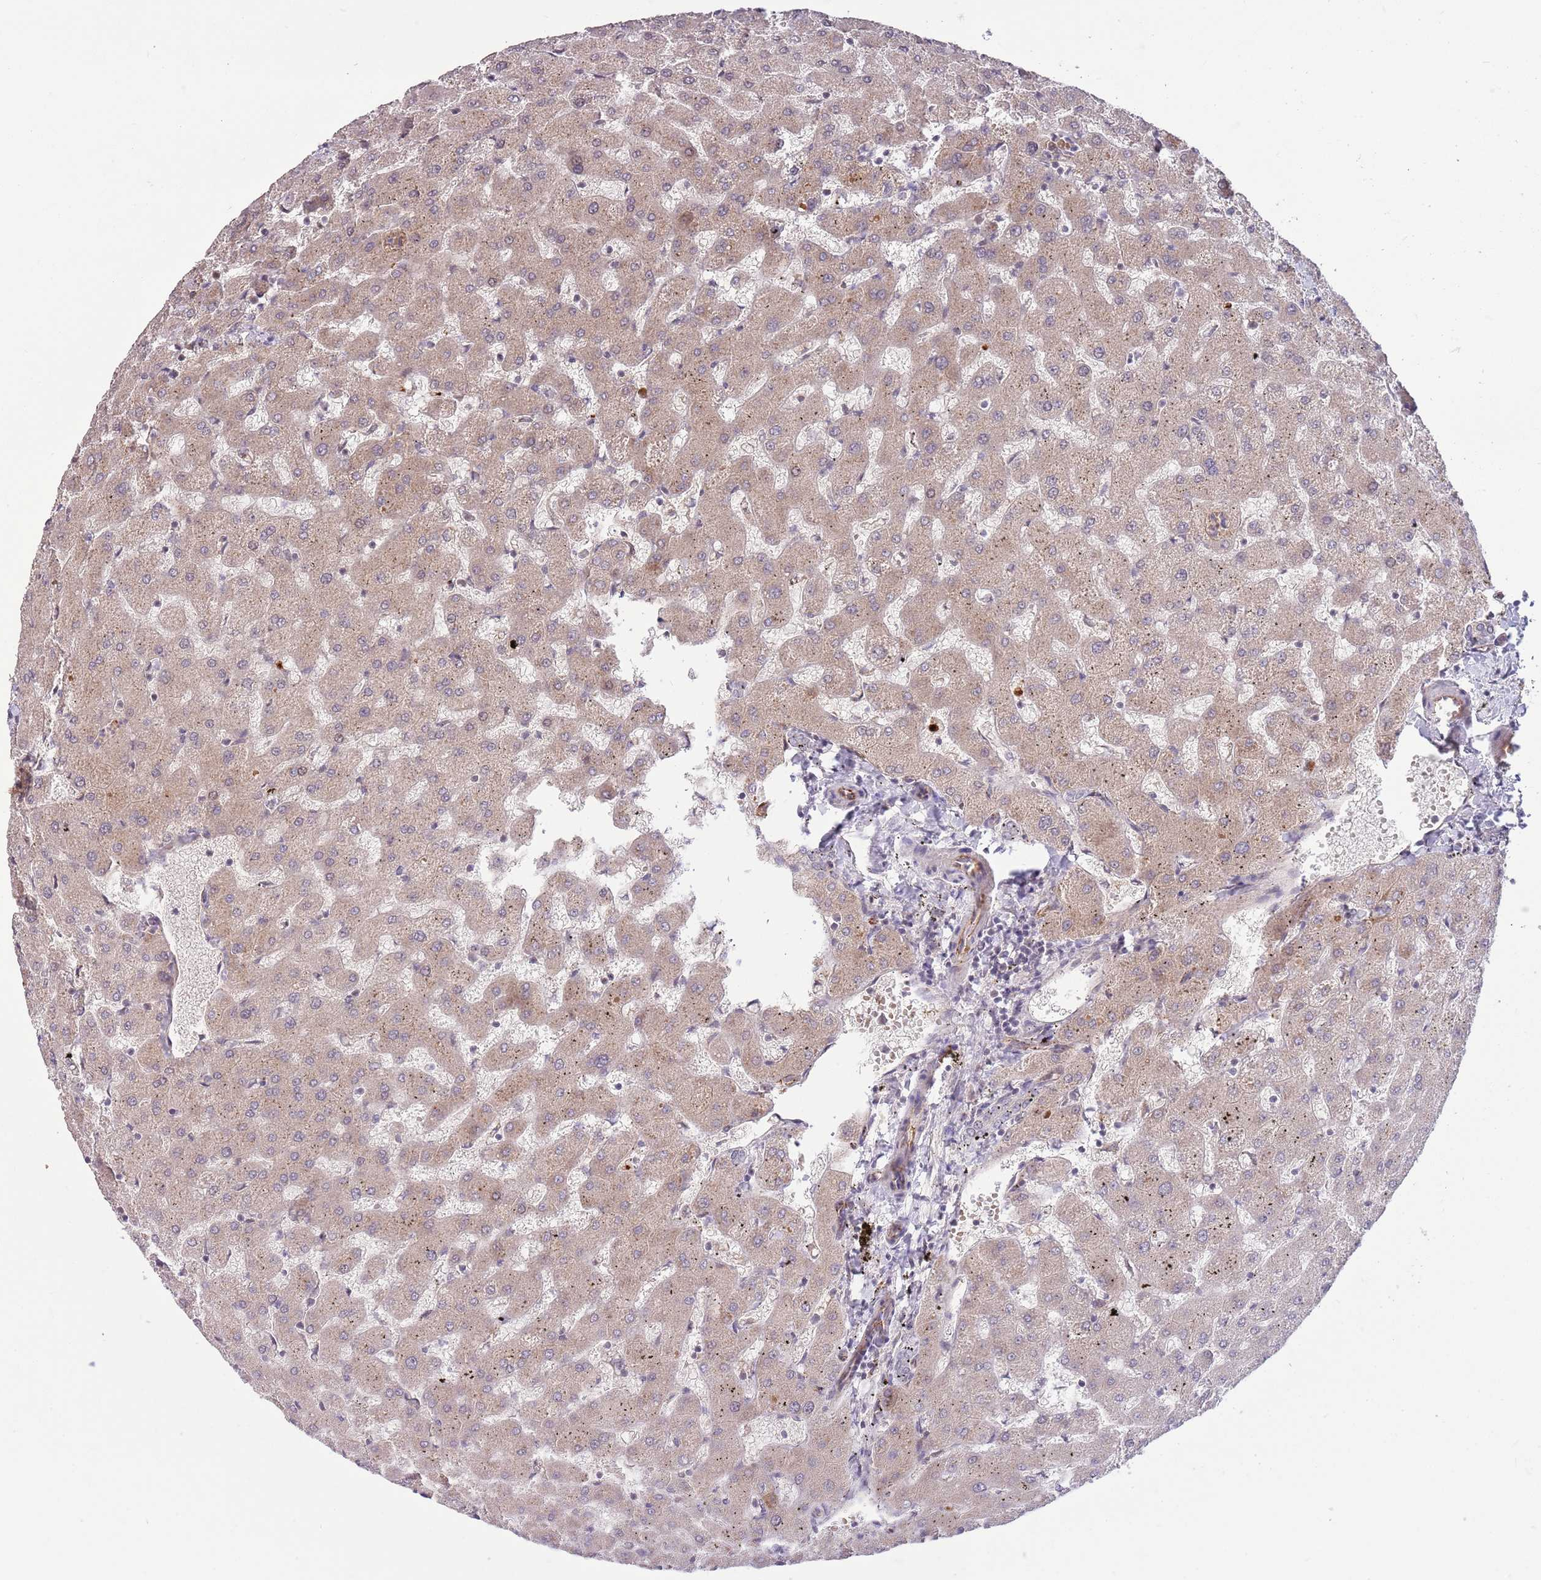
{"staining": {"intensity": "negative", "quantity": "none", "location": "none"}, "tissue": "liver", "cell_type": "Cholangiocytes", "image_type": "normal", "snomed": [{"axis": "morphology", "description": "Normal tissue, NOS"}, {"axis": "topography", "description": "Liver"}], "caption": "Liver was stained to show a protein in brown. There is no significant expression in cholangiocytes. Brightfield microscopy of immunohistochemistry (IHC) stained with DAB (3,3'-diaminobenzidine) (brown) and hematoxylin (blue), captured at high magnification.", "gene": "DPP10", "patient": {"sex": "female", "age": 63}}